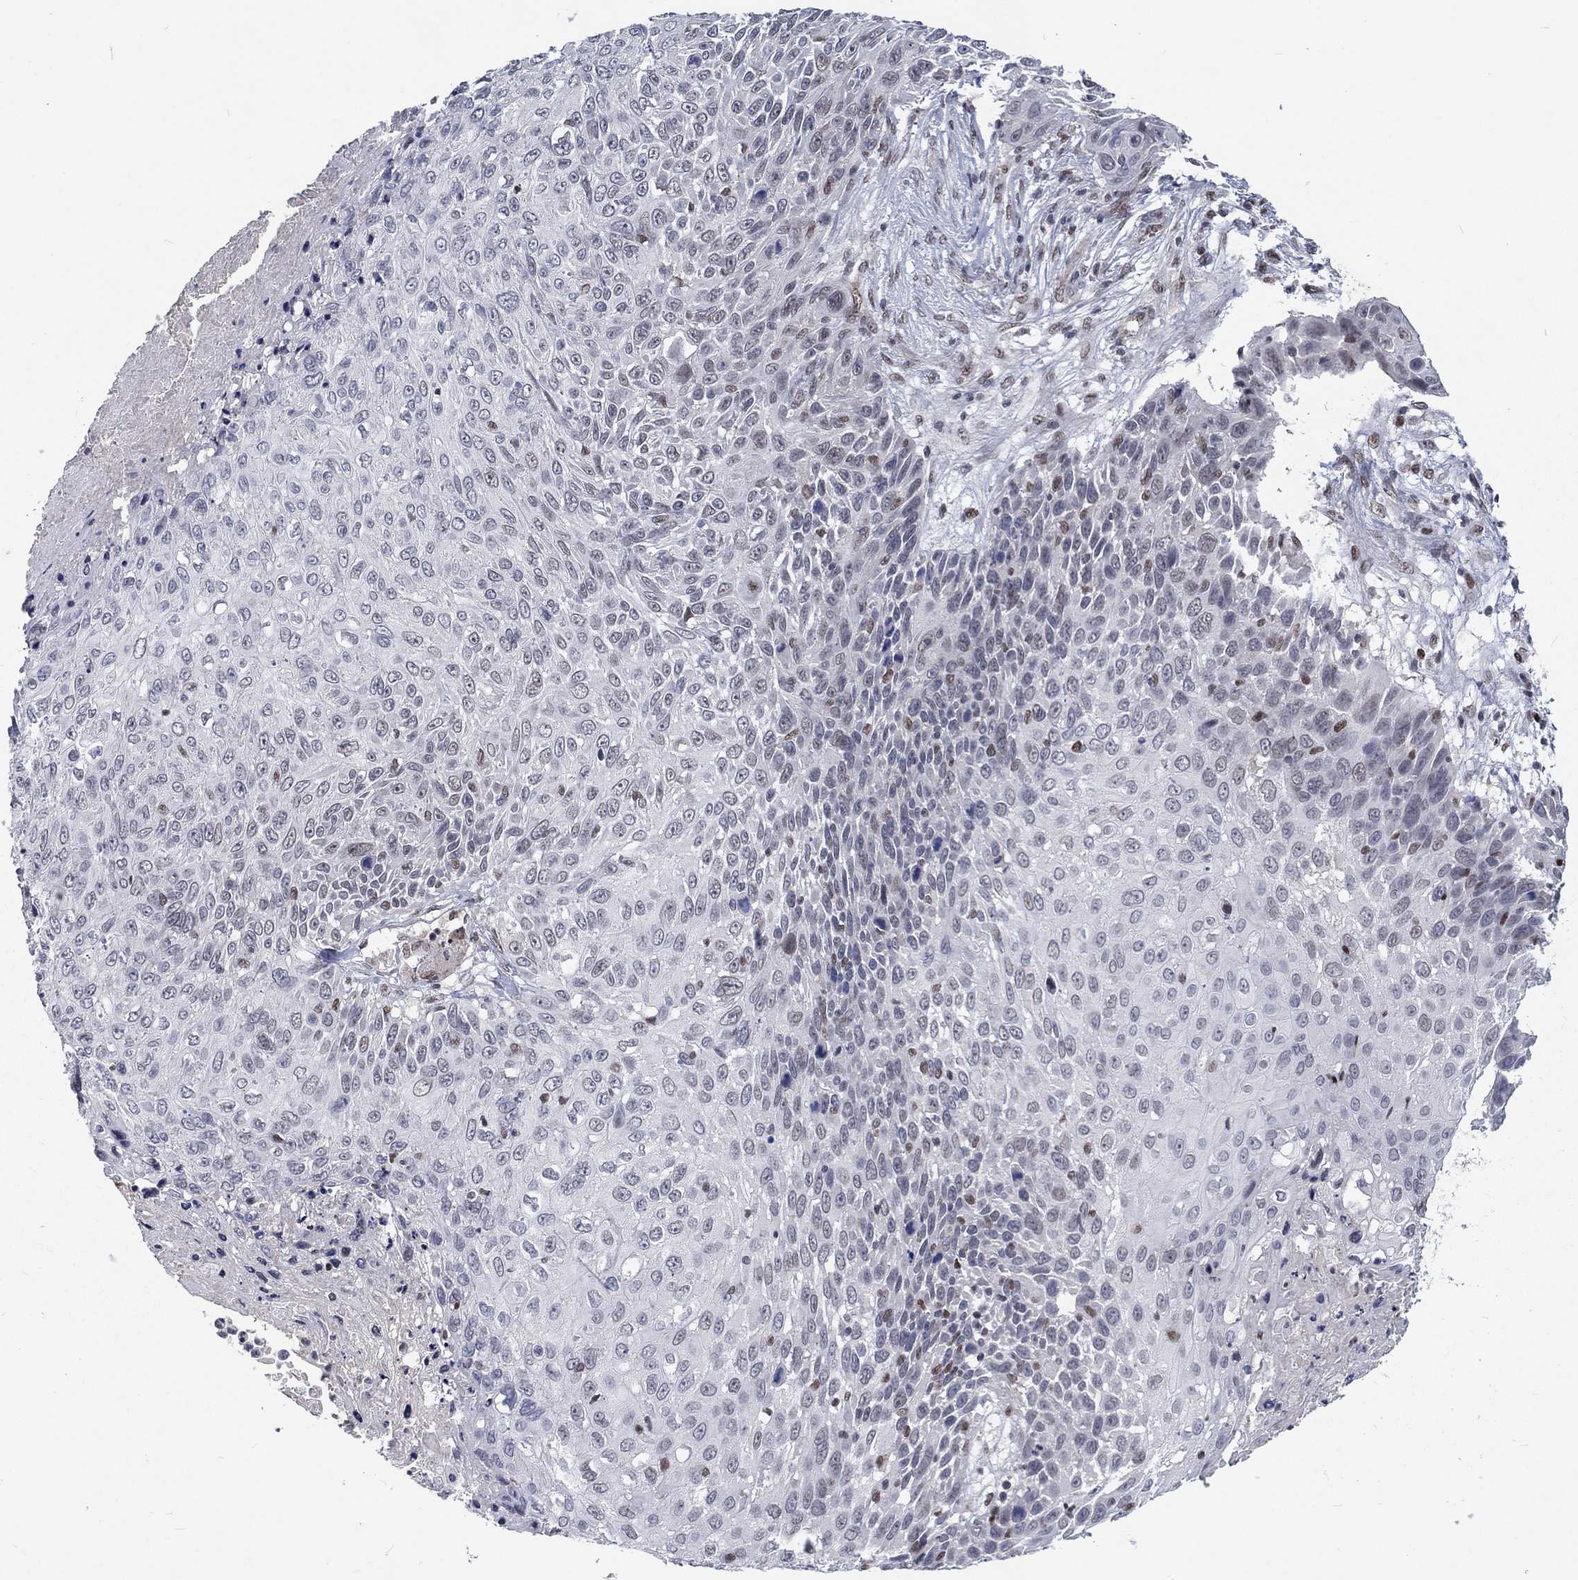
{"staining": {"intensity": "negative", "quantity": "none", "location": "none"}, "tissue": "skin cancer", "cell_type": "Tumor cells", "image_type": "cancer", "snomed": [{"axis": "morphology", "description": "Squamous cell carcinoma, NOS"}, {"axis": "topography", "description": "Skin"}], "caption": "DAB (3,3'-diaminobenzidine) immunohistochemical staining of human squamous cell carcinoma (skin) exhibits no significant staining in tumor cells.", "gene": "ZBED1", "patient": {"sex": "male", "age": 92}}